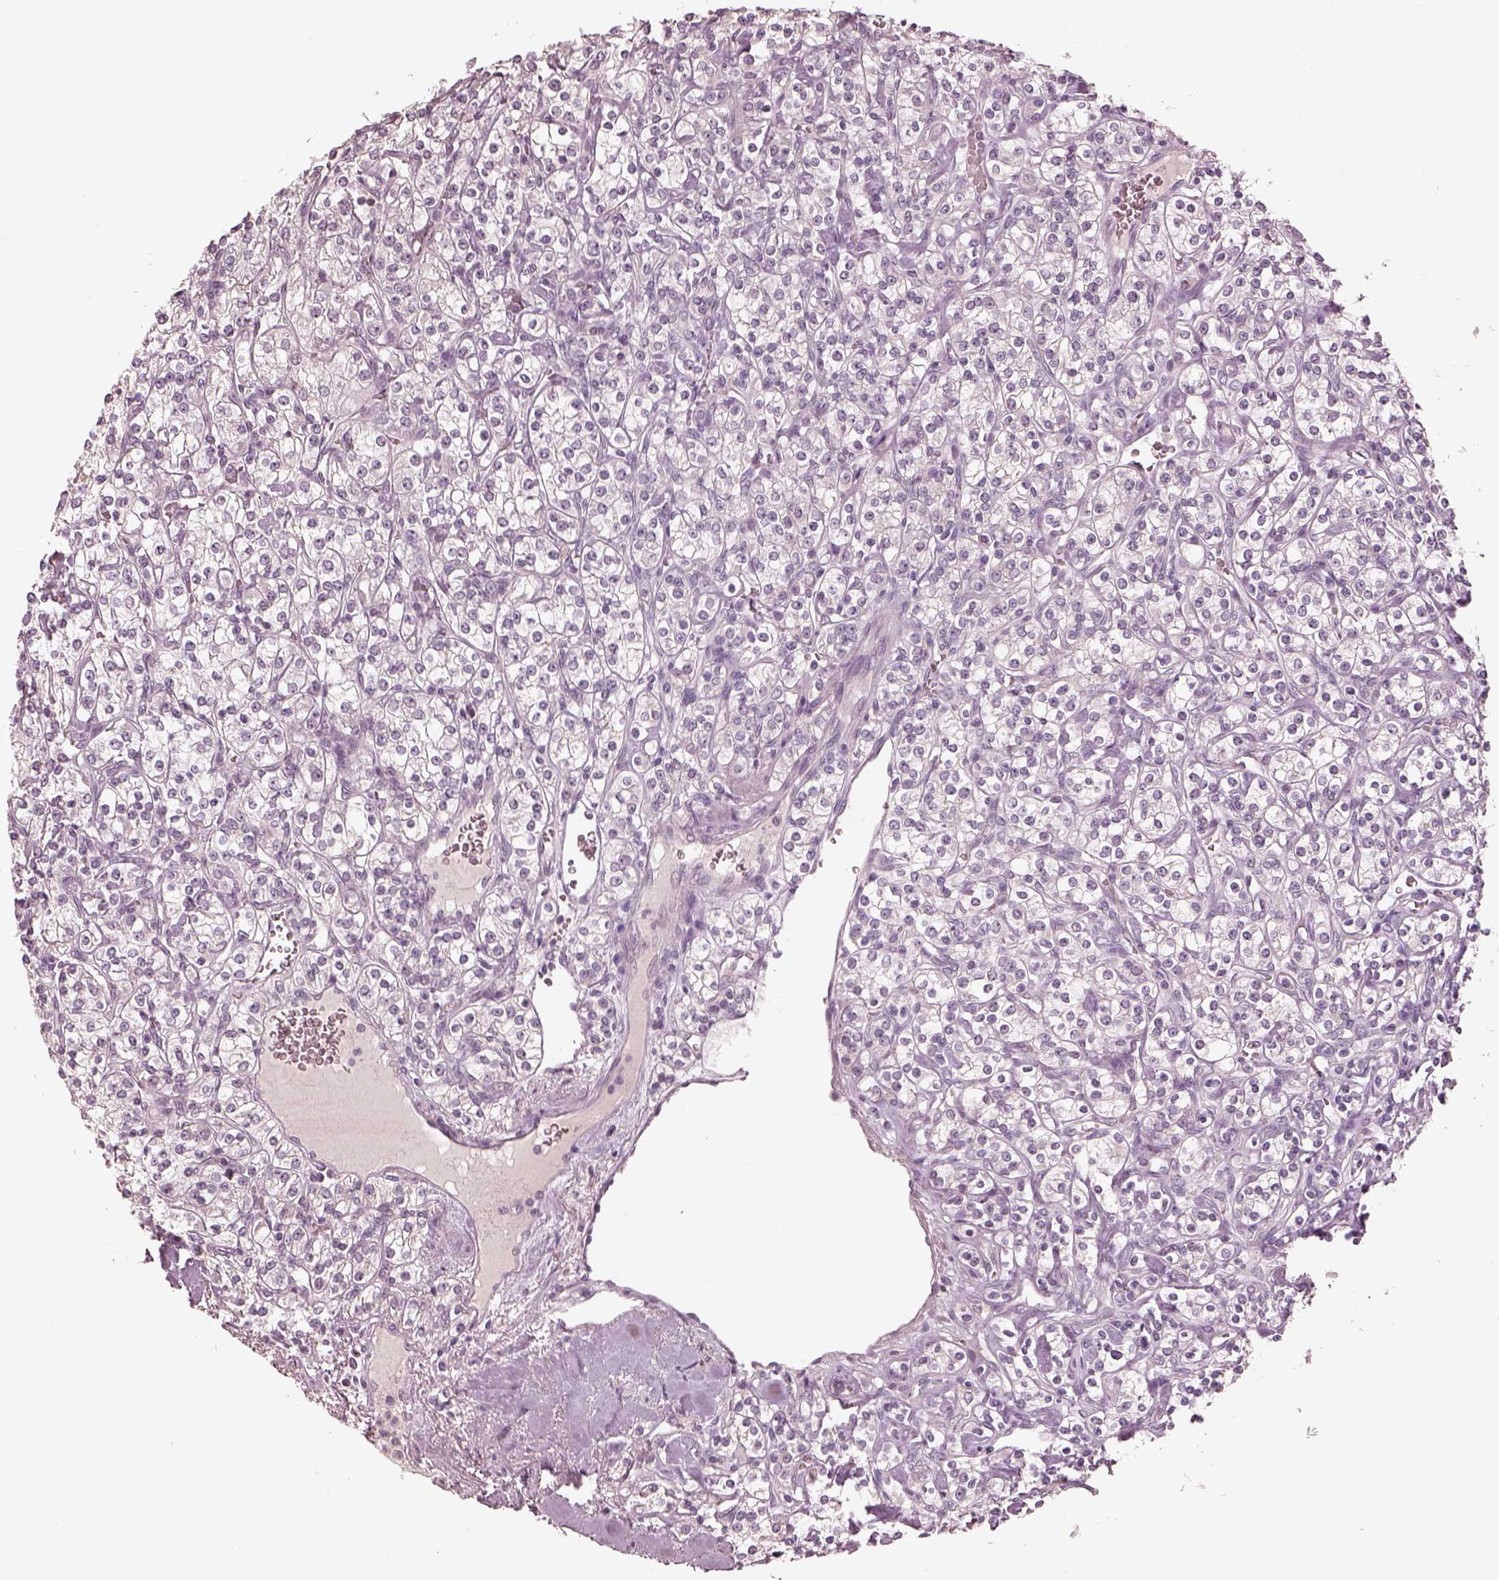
{"staining": {"intensity": "negative", "quantity": "none", "location": "none"}, "tissue": "renal cancer", "cell_type": "Tumor cells", "image_type": "cancer", "snomed": [{"axis": "morphology", "description": "Adenocarcinoma, NOS"}, {"axis": "topography", "description": "Kidney"}], "caption": "Human renal cancer stained for a protein using immunohistochemistry demonstrates no staining in tumor cells.", "gene": "EGR4", "patient": {"sex": "male", "age": 77}}